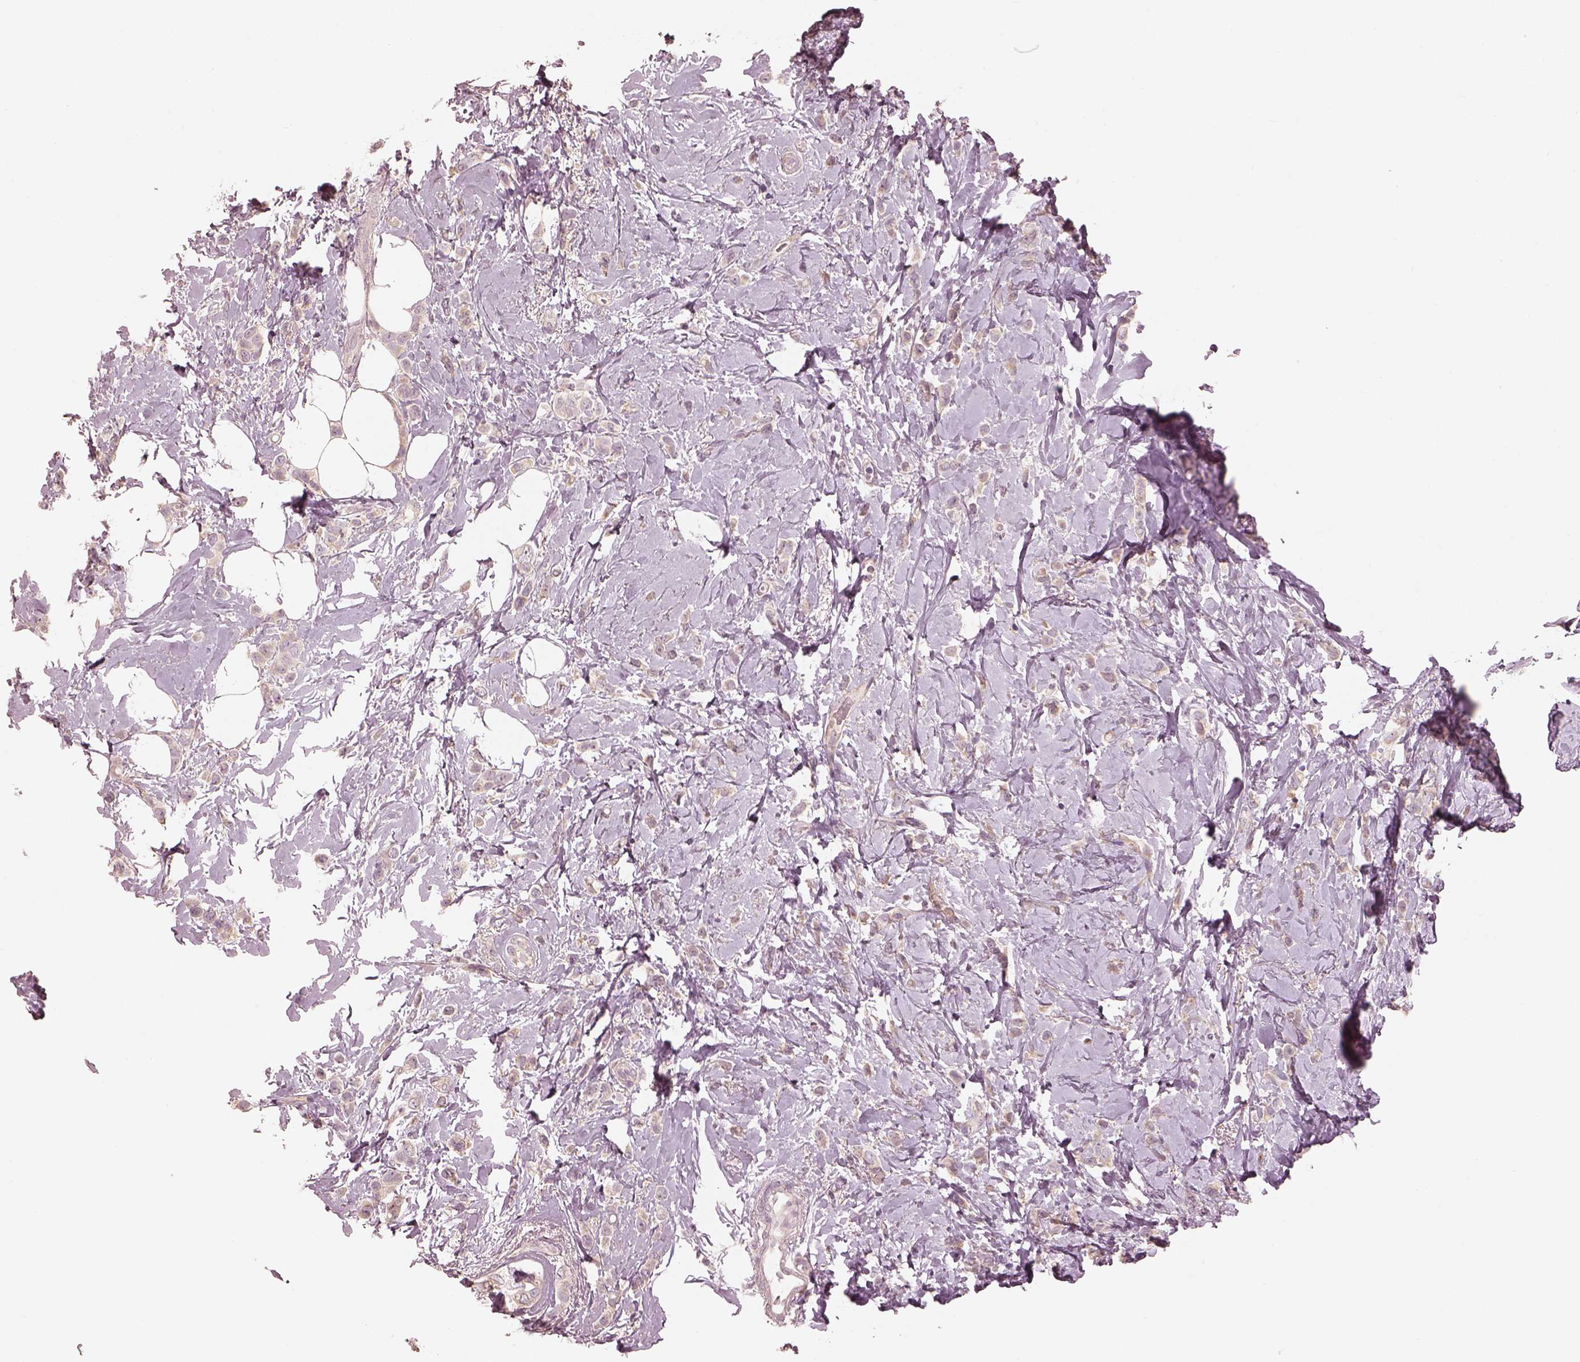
{"staining": {"intensity": "weak", "quantity": ">75%", "location": "cytoplasmic/membranous"}, "tissue": "breast cancer", "cell_type": "Tumor cells", "image_type": "cancer", "snomed": [{"axis": "morphology", "description": "Lobular carcinoma"}, {"axis": "topography", "description": "Breast"}], "caption": "Breast cancer (lobular carcinoma) was stained to show a protein in brown. There is low levels of weak cytoplasmic/membranous expression in approximately >75% of tumor cells.", "gene": "PRKACG", "patient": {"sex": "female", "age": 66}}